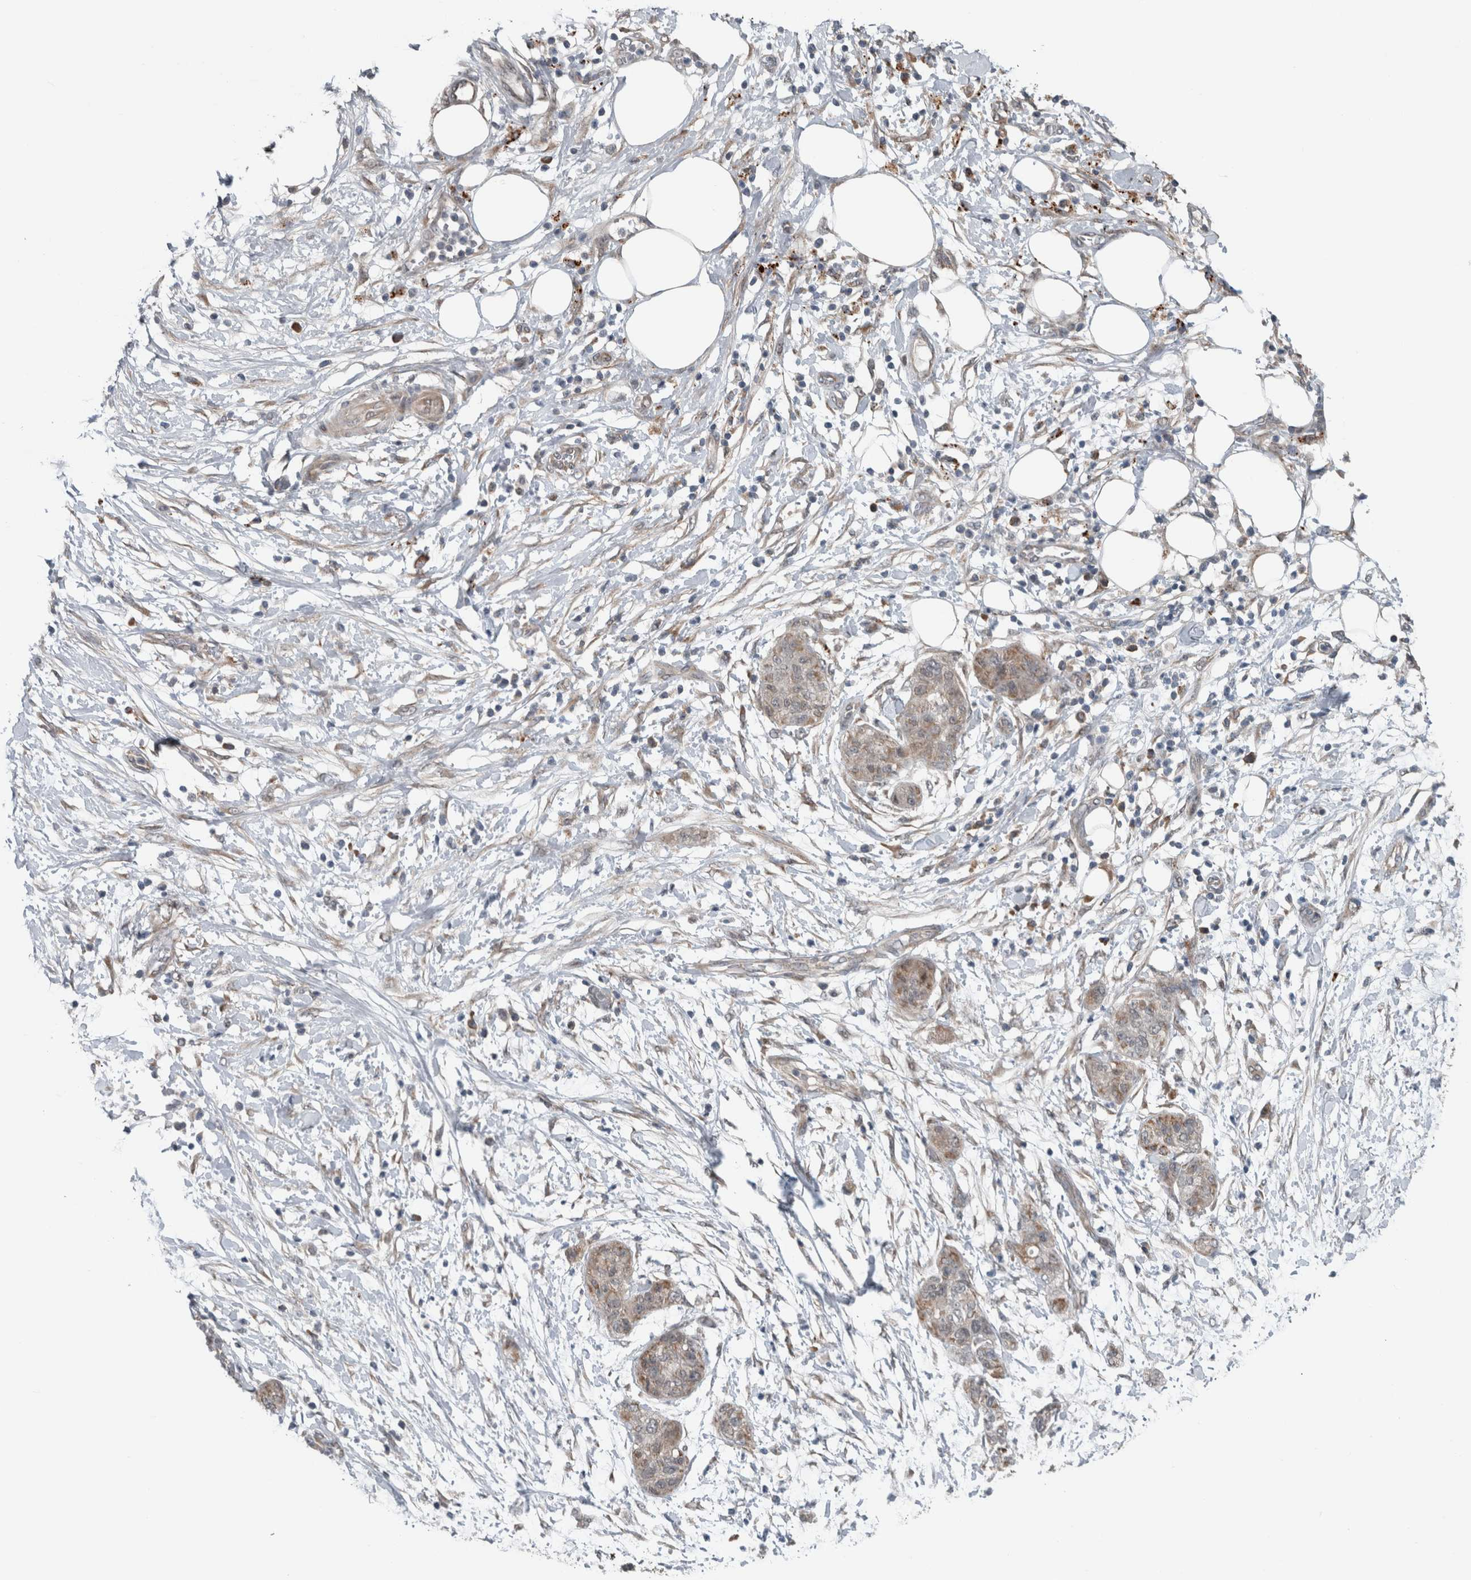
{"staining": {"intensity": "weak", "quantity": "<25%", "location": "cytoplasmic/membranous"}, "tissue": "pancreatic cancer", "cell_type": "Tumor cells", "image_type": "cancer", "snomed": [{"axis": "morphology", "description": "Adenocarcinoma, NOS"}, {"axis": "topography", "description": "Pancreas"}], "caption": "An image of pancreatic cancer (adenocarcinoma) stained for a protein shows no brown staining in tumor cells. Nuclei are stained in blue.", "gene": "GBA2", "patient": {"sex": "female", "age": 78}}